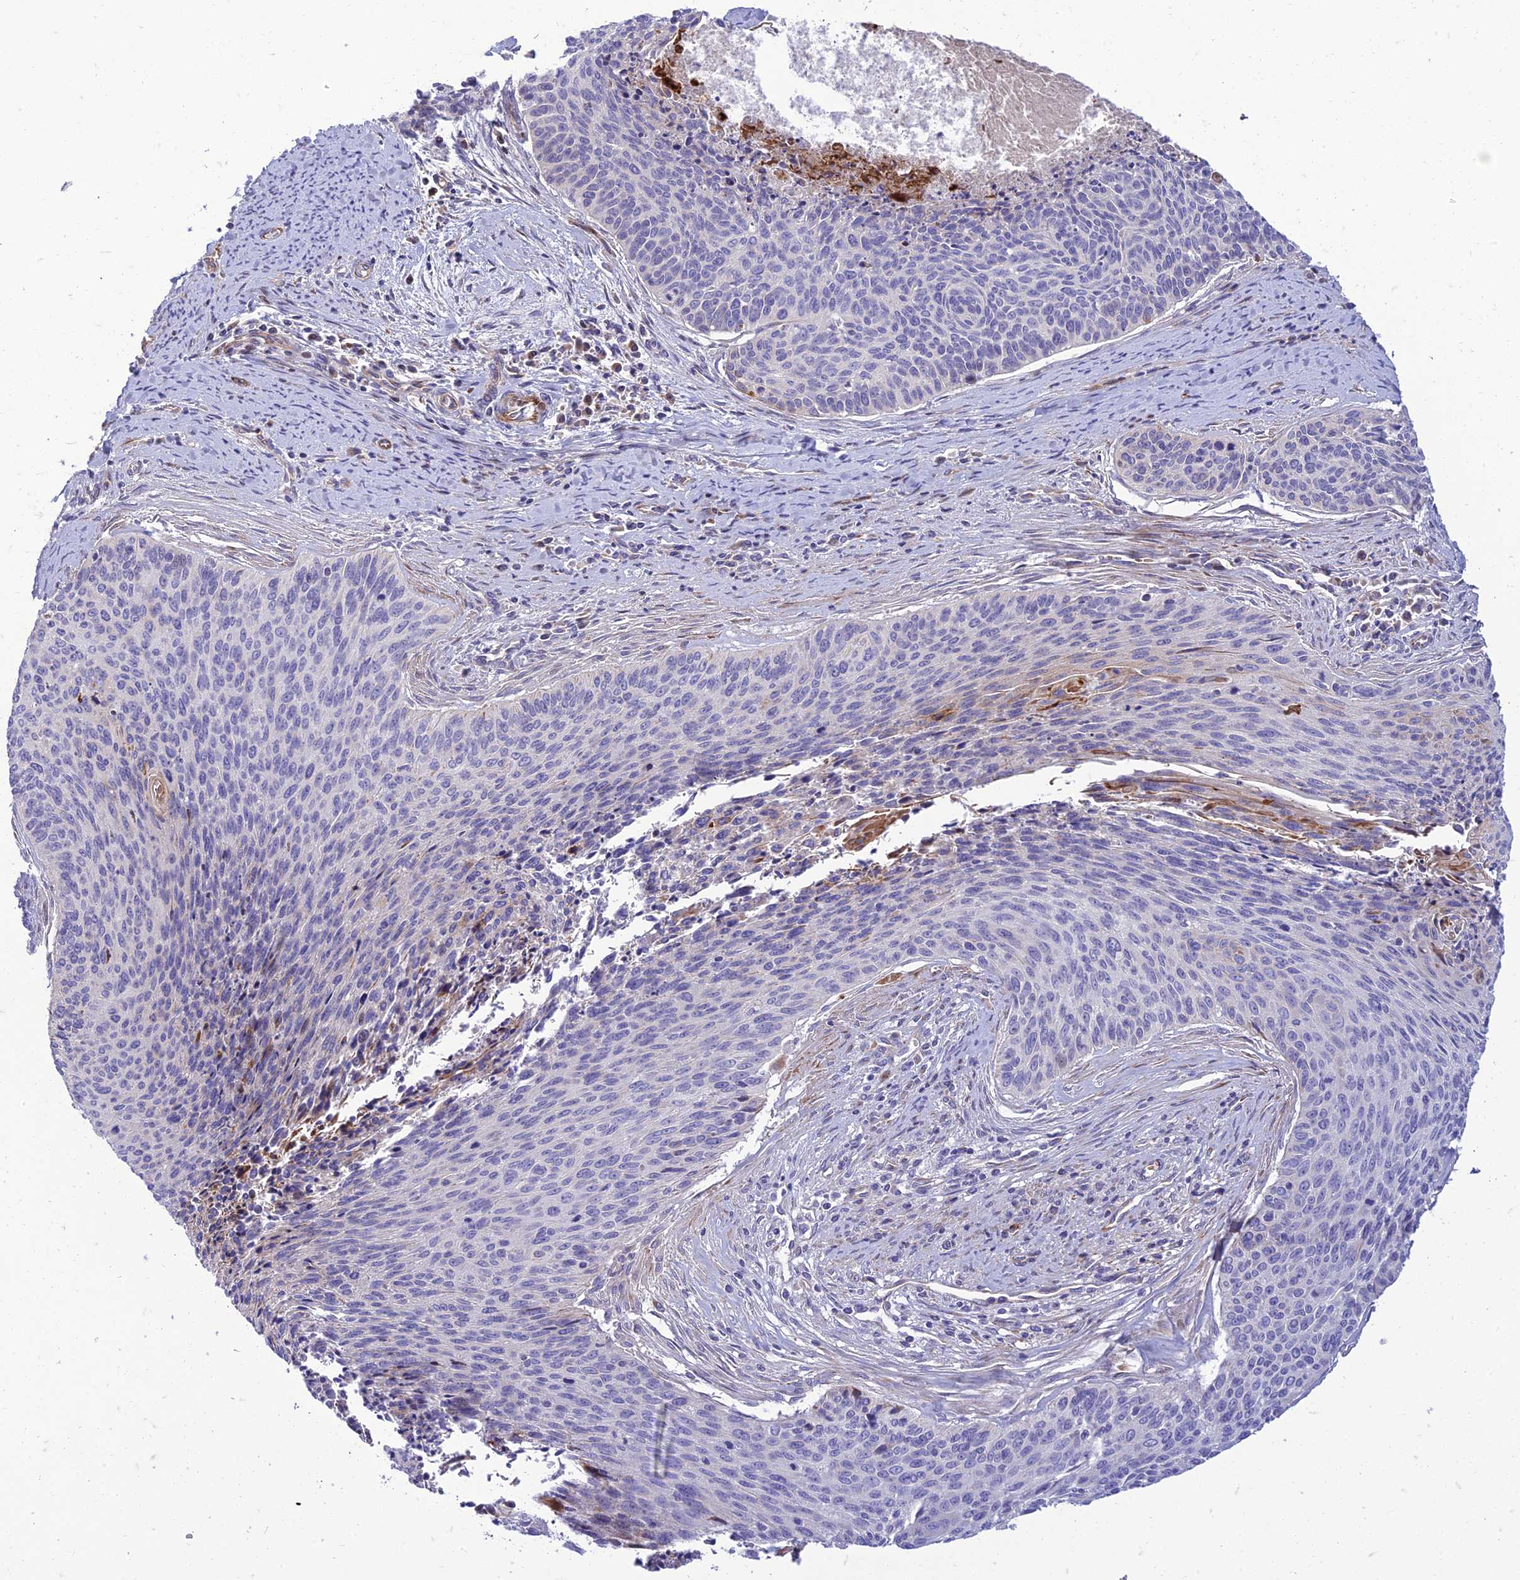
{"staining": {"intensity": "negative", "quantity": "none", "location": "none"}, "tissue": "cervical cancer", "cell_type": "Tumor cells", "image_type": "cancer", "snomed": [{"axis": "morphology", "description": "Squamous cell carcinoma, NOS"}, {"axis": "topography", "description": "Cervix"}], "caption": "The micrograph reveals no staining of tumor cells in squamous cell carcinoma (cervical).", "gene": "SEL1L3", "patient": {"sex": "female", "age": 55}}